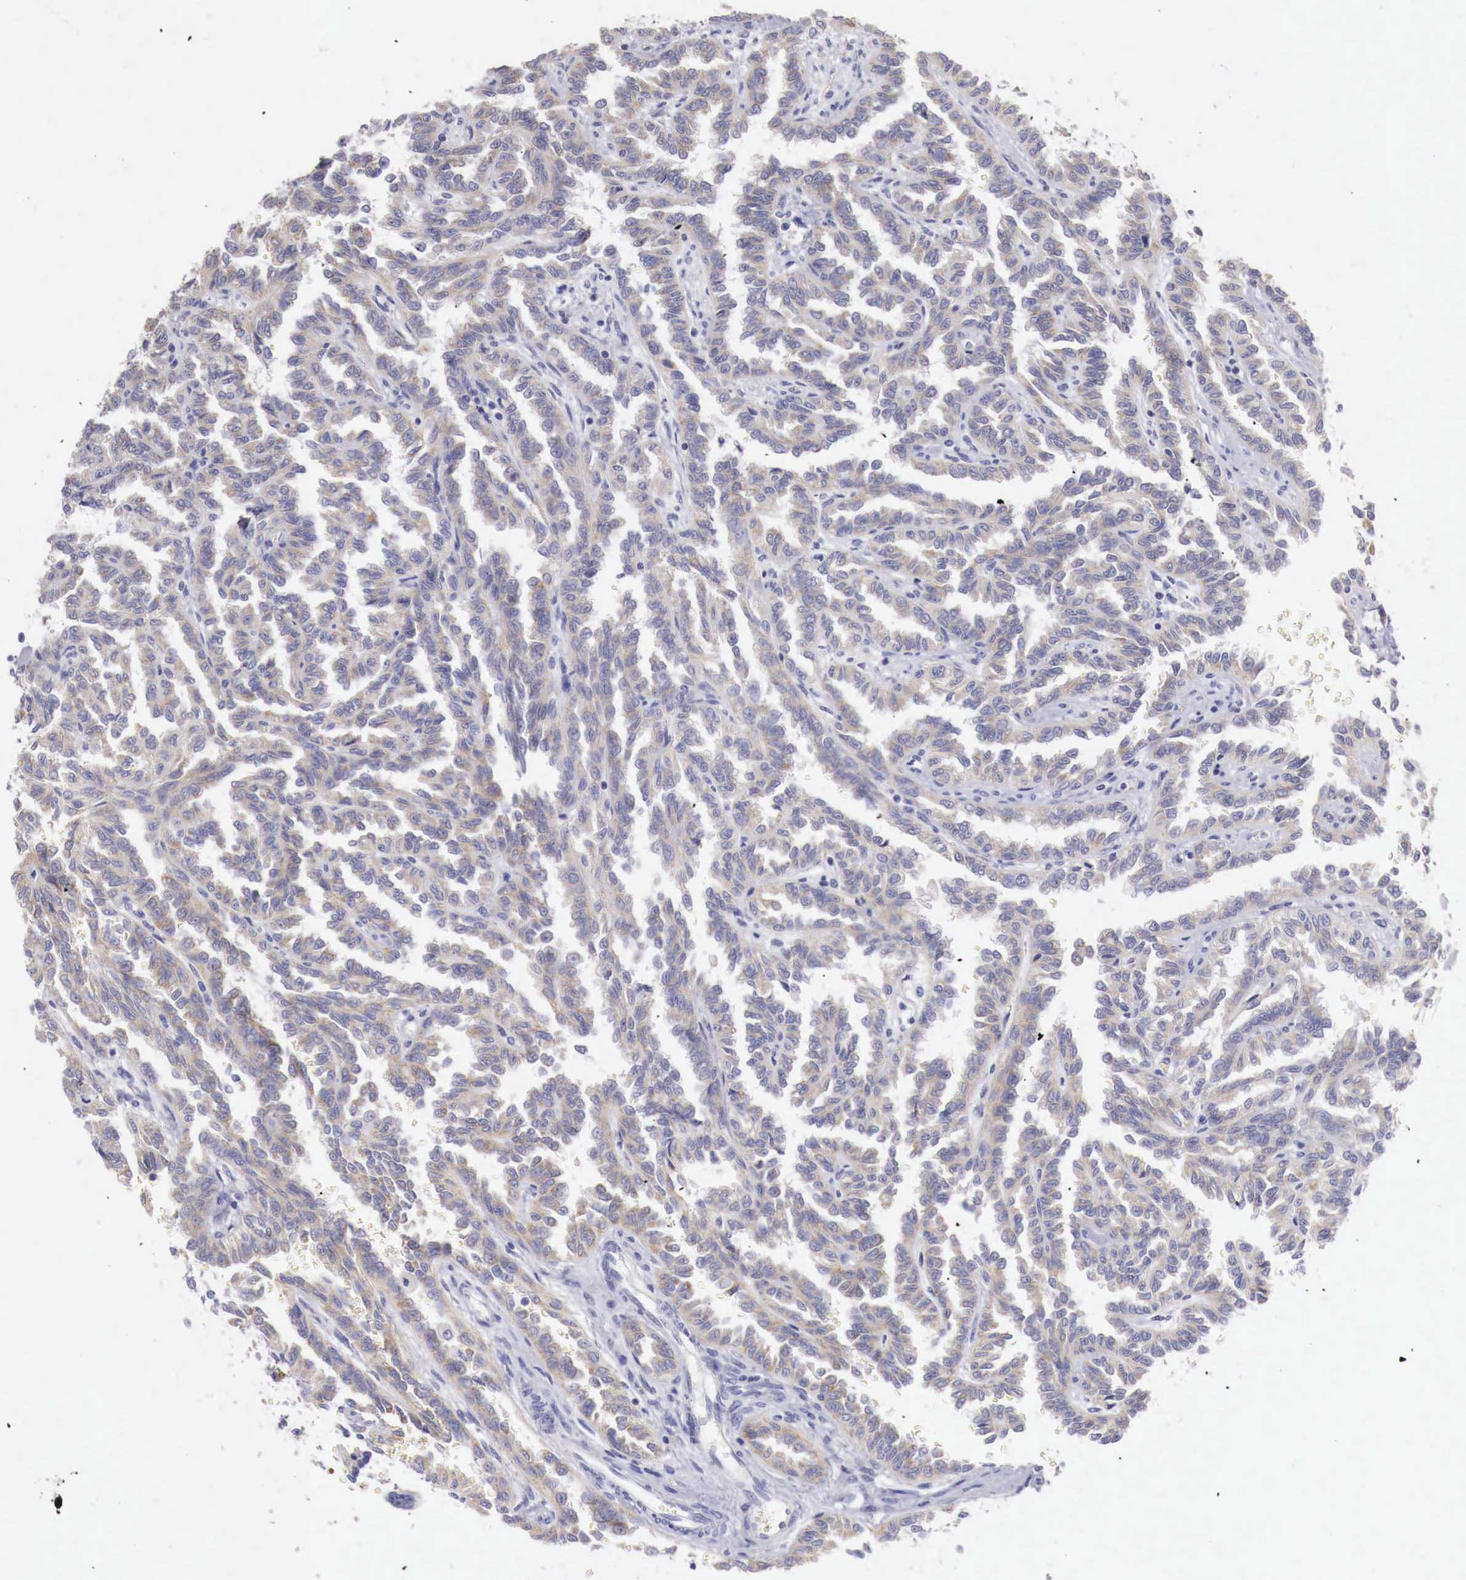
{"staining": {"intensity": "weak", "quantity": ">75%", "location": "cytoplasmic/membranous"}, "tissue": "renal cancer", "cell_type": "Tumor cells", "image_type": "cancer", "snomed": [{"axis": "morphology", "description": "Inflammation, NOS"}, {"axis": "morphology", "description": "Adenocarcinoma, NOS"}, {"axis": "topography", "description": "Kidney"}], "caption": "The micrograph reveals a brown stain indicating the presence of a protein in the cytoplasmic/membranous of tumor cells in renal cancer.", "gene": "NREP", "patient": {"sex": "male", "age": 68}}